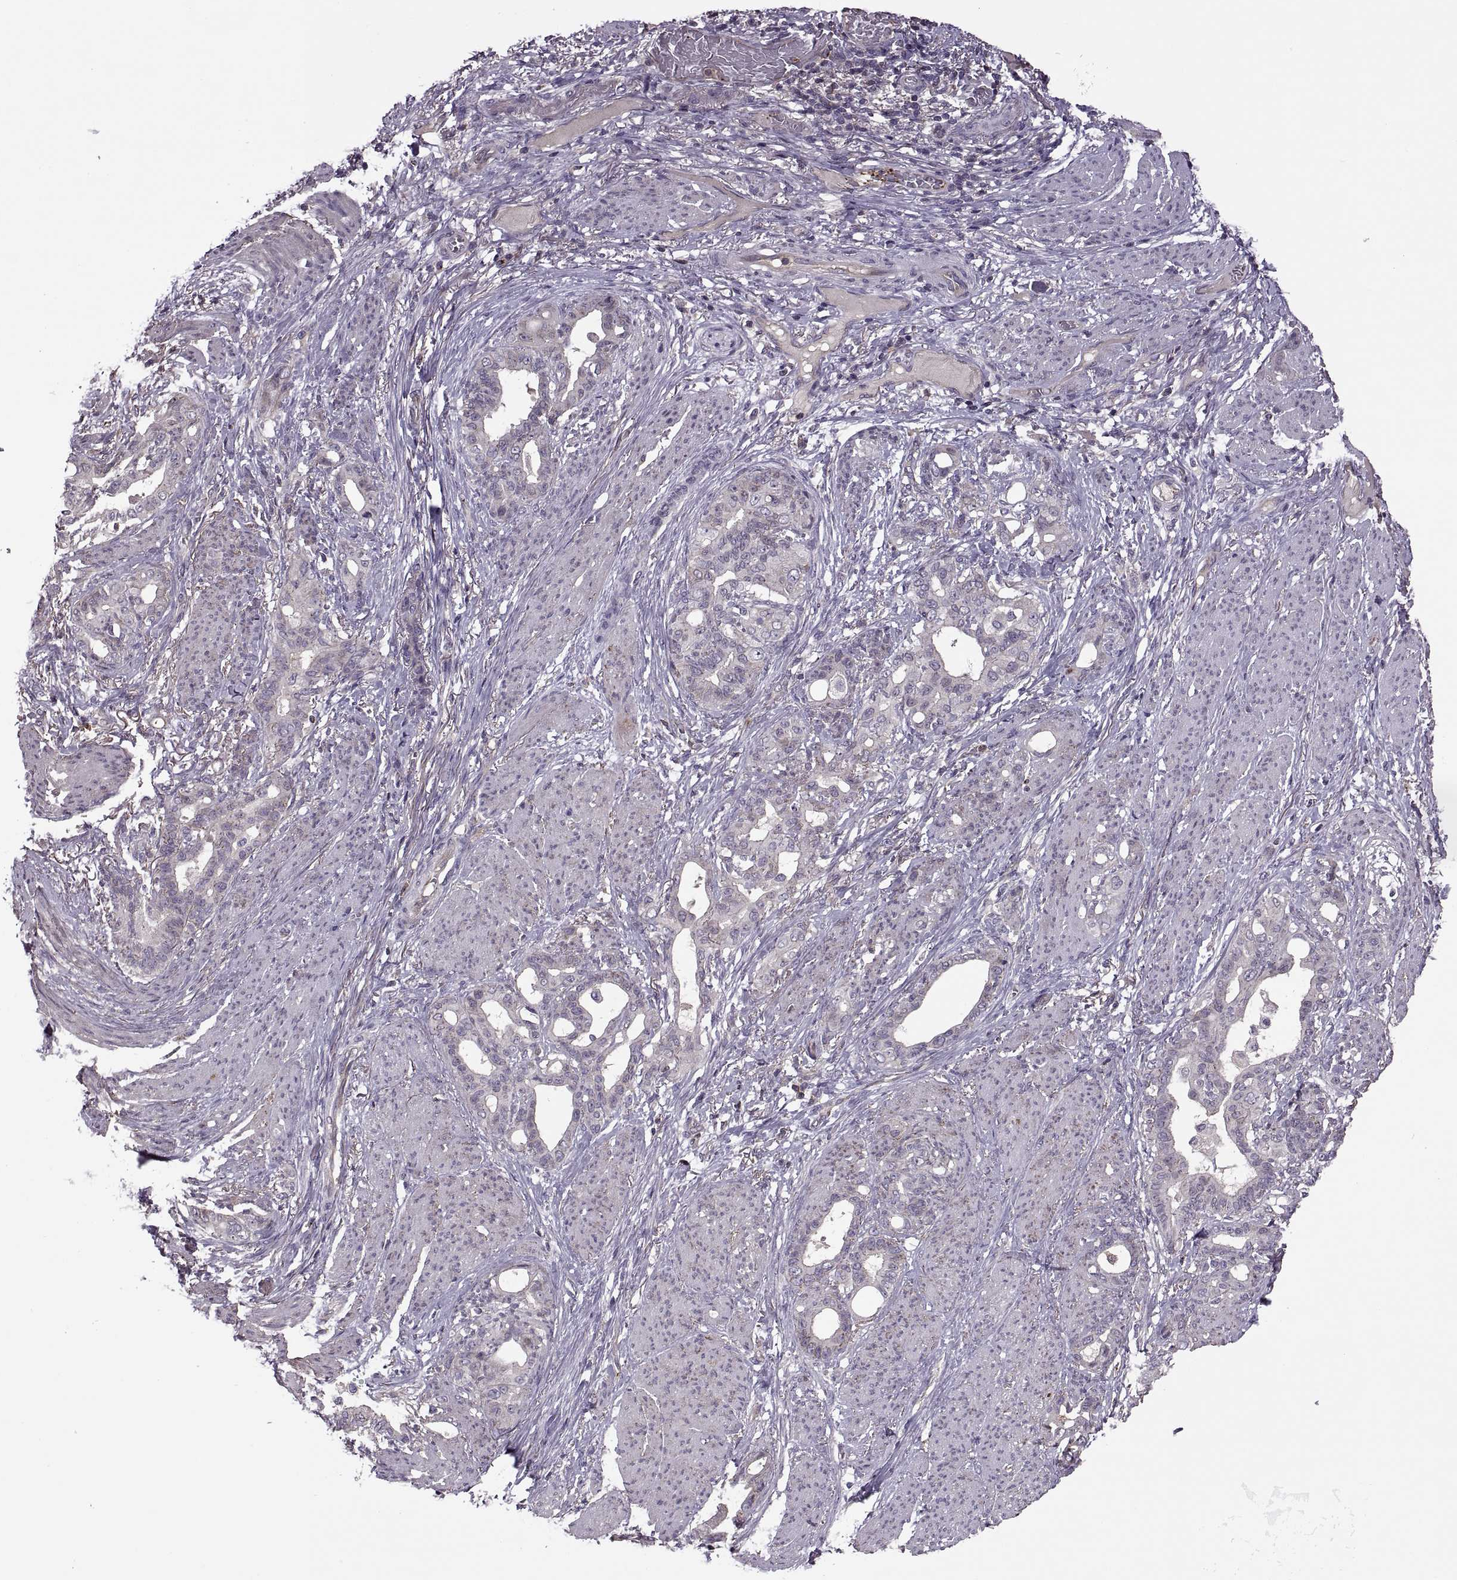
{"staining": {"intensity": "negative", "quantity": "none", "location": "none"}, "tissue": "stomach cancer", "cell_type": "Tumor cells", "image_type": "cancer", "snomed": [{"axis": "morphology", "description": "Normal tissue, NOS"}, {"axis": "morphology", "description": "Adenocarcinoma, NOS"}, {"axis": "topography", "description": "Esophagus"}, {"axis": "topography", "description": "Stomach, upper"}], "caption": "Immunohistochemistry (IHC) histopathology image of neoplastic tissue: stomach adenocarcinoma stained with DAB shows no significant protein expression in tumor cells.", "gene": "SLC2A3", "patient": {"sex": "male", "age": 62}}